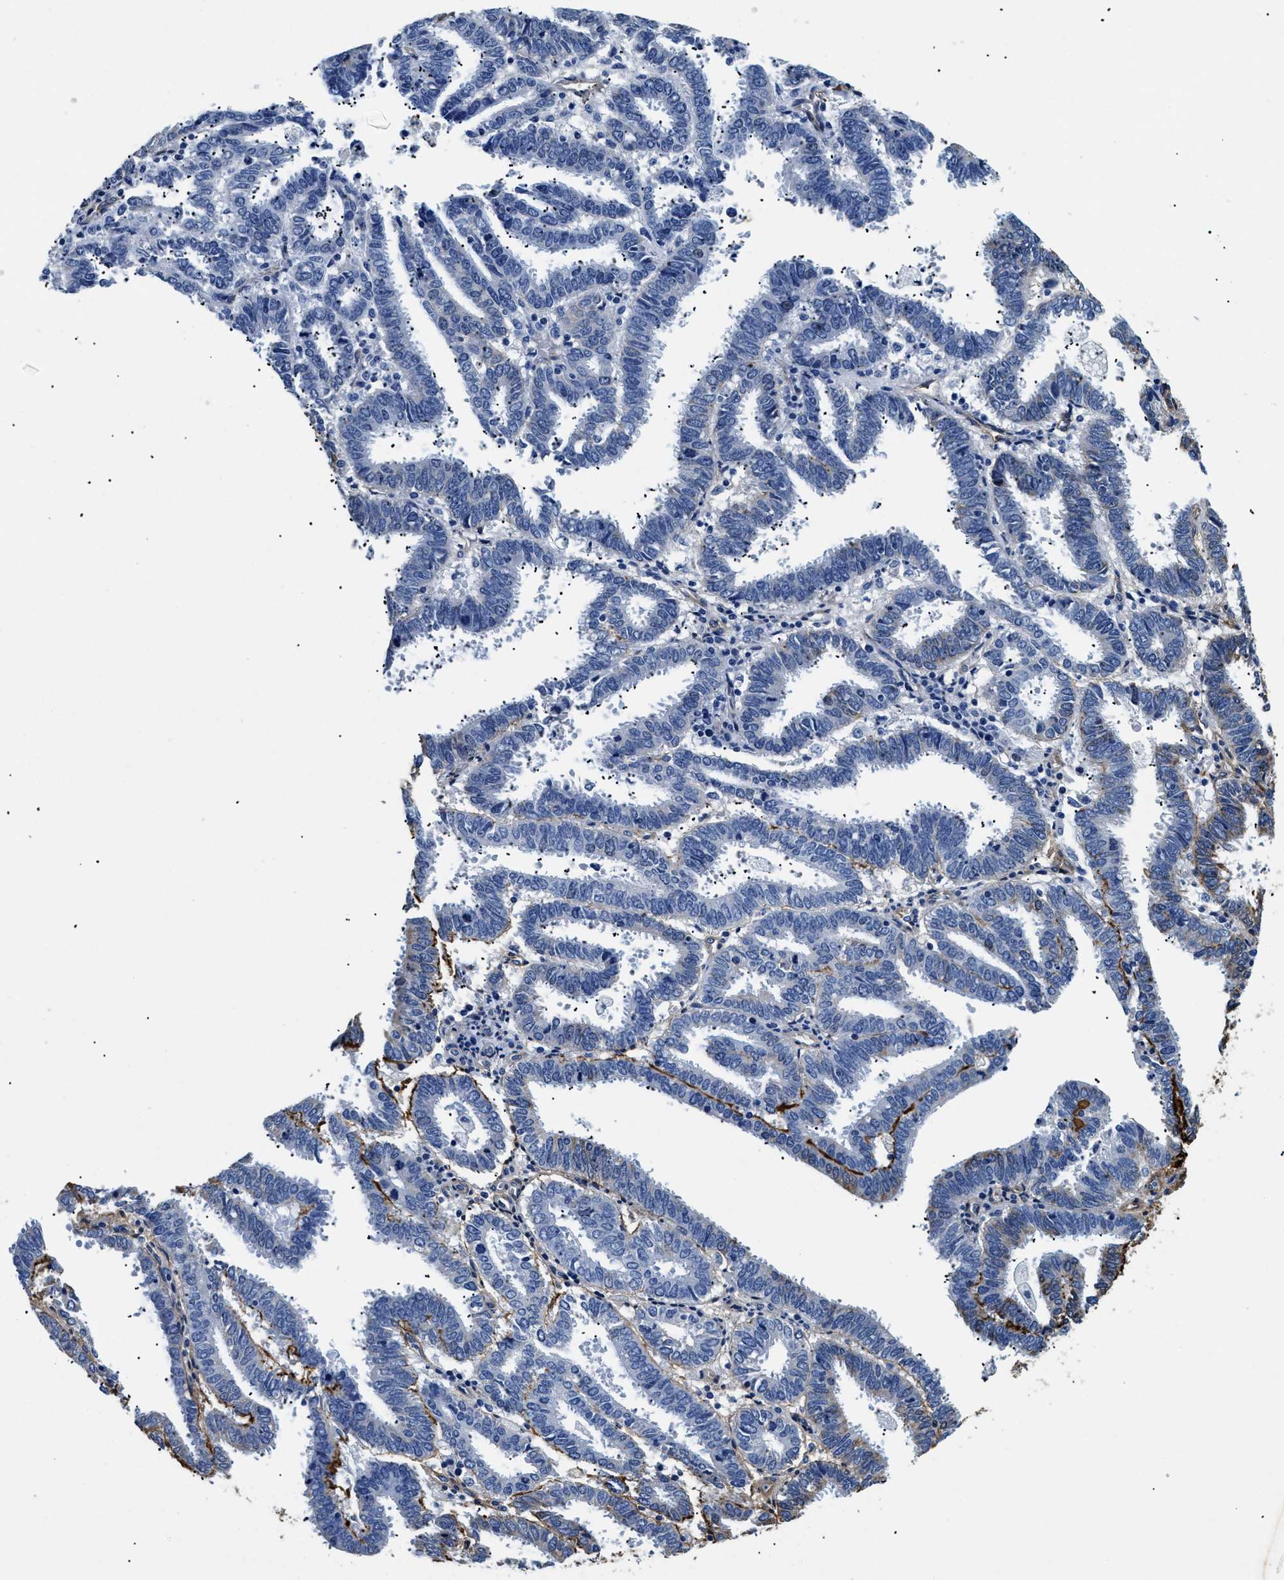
{"staining": {"intensity": "negative", "quantity": "none", "location": "none"}, "tissue": "endometrial cancer", "cell_type": "Tumor cells", "image_type": "cancer", "snomed": [{"axis": "morphology", "description": "Adenocarcinoma, NOS"}, {"axis": "topography", "description": "Uterus"}], "caption": "A high-resolution image shows immunohistochemistry (IHC) staining of endometrial cancer (adenocarcinoma), which reveals no significant expression in tumor cells.", "gene": "LAMA3", "patient": {"sex": "female", "age": 83}}